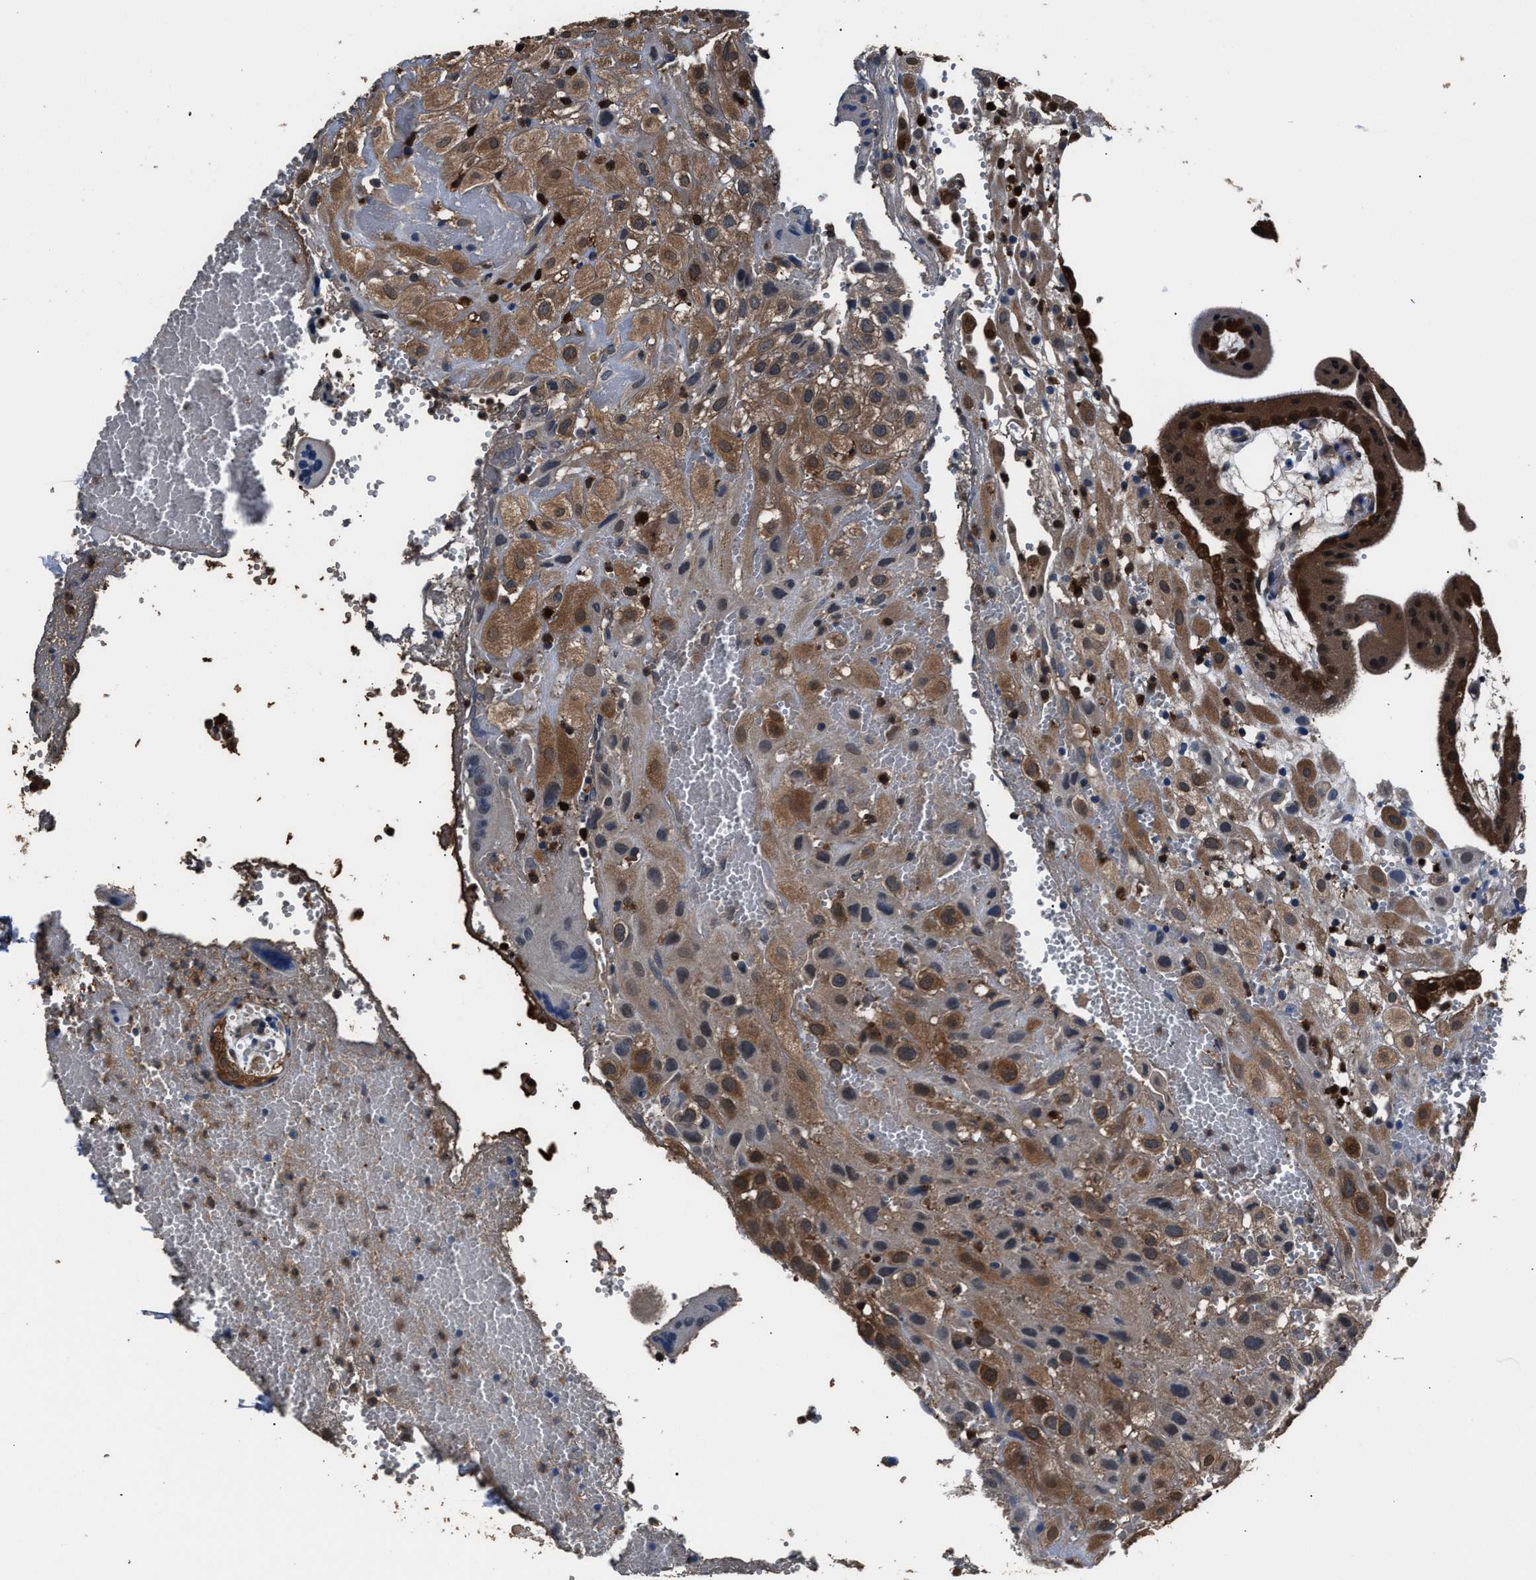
{"staining": {"intensity": "moderate", "quantity": ">75%", "location": "cytoplasmic/membranous"}, "tissue": "placenta", "cell_type": "Decidual cells", "image_type": "normal", "snomed": [{"axis": "morphology", "description": "Normal tissue, NOS"}, {"axis": "topography", "description": "Placenta"}], "caption": "The immunohistochemical stain highlights moderate cytoplasmic/membranous positivity in decidual cells of normal placenta. Immunohistochemistry stains the protein of interest in brown and the nuclei are stained blue.", "gene": "GSTP1", "patient": {"sex": "female", "age": 18}}